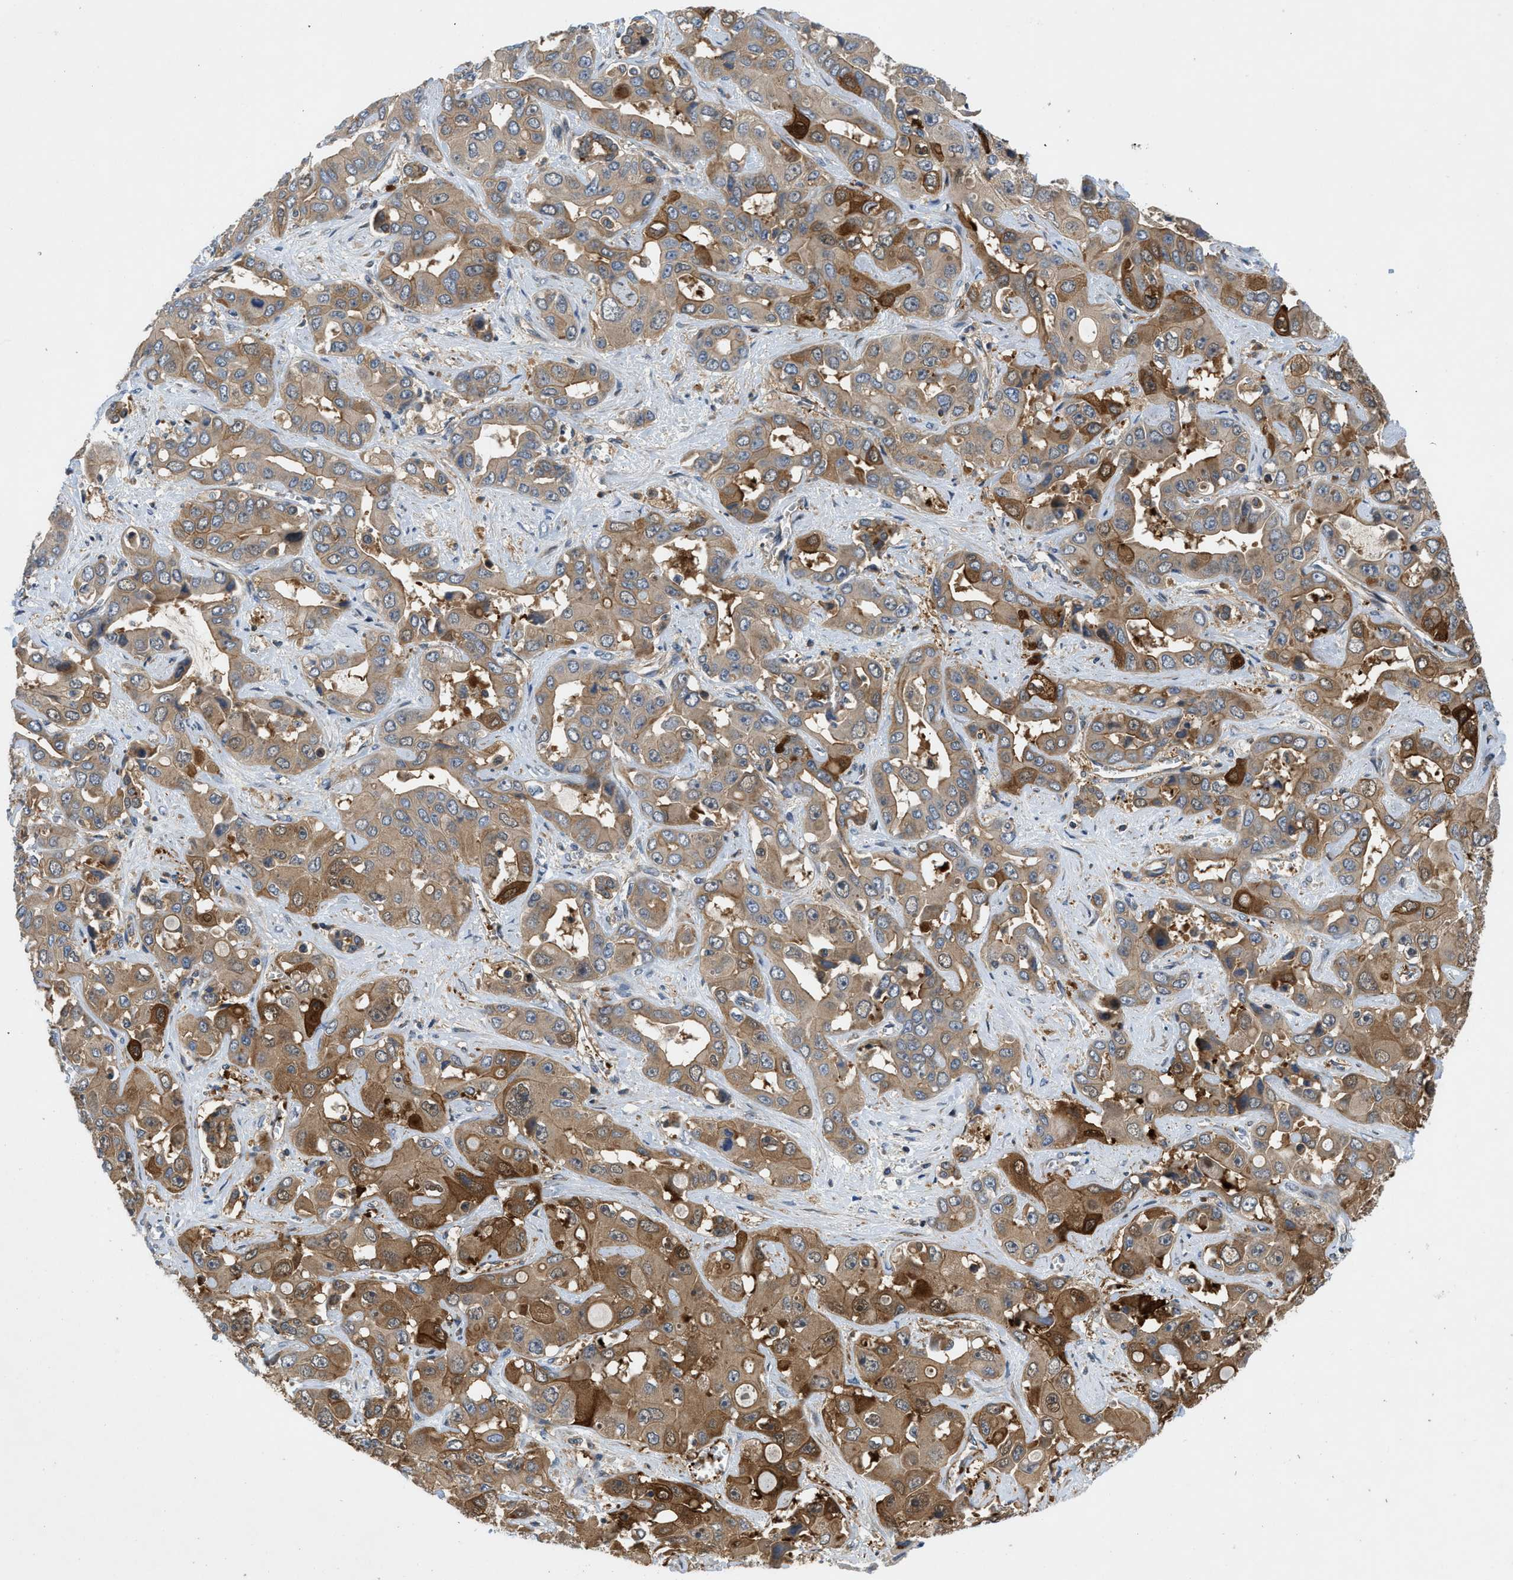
{"staining": {"intensity": "moderate", "quantity": ">75%", "location": "cytoplasmic/membranous"}, "tissue": "liver cancer", "cell_type": "Tumor cells", "image_type": "cancer", "snomed": [{"axis": "morphology", "description": "Cholangiocarcinoma"}, {"axis": "topography", "description": "Liver"}], "caption": "Human liver cancer stained with a brown dye exhibits moderate cytoplasmic/membranous positive staining in about >75% of tumor cells.", "gene": "GPR31", "patient": {"sex": "female", "age": 52}}